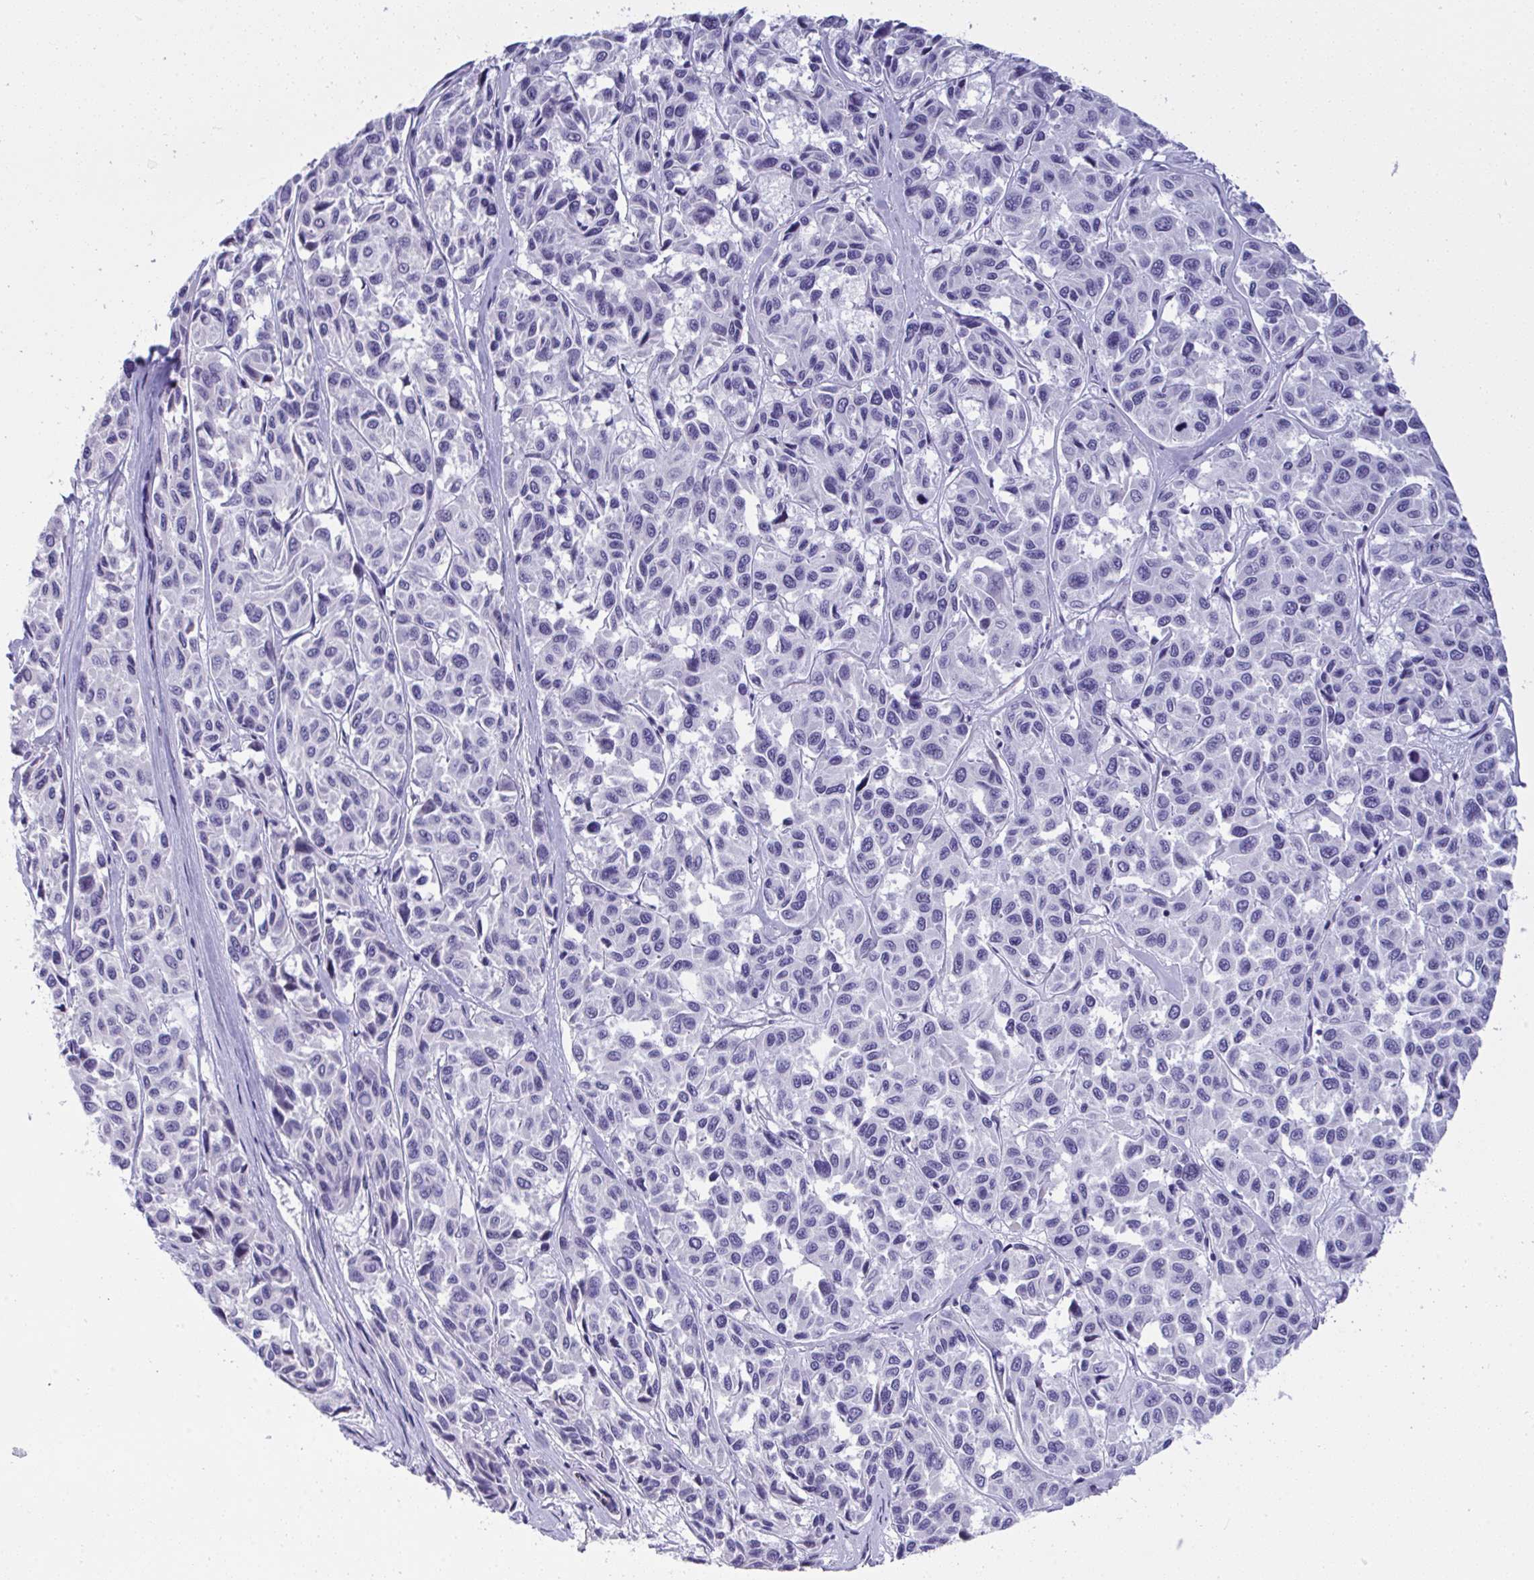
{"staining": {"intensity": "negative", "quantity": "none", "location": "none"}, "tissue": "melanoma", "cell_type": "Tumor cells", "image_type": "cancer", "snomed": [{"axis": "morphology", "description": "Malignant melanoma, NOS"}, {"axis": "topography", "description": "Skin"}], "caption": "Photomicrograph shows no significant protein expression in tumor cells of melanoma.", "gene": "YBX2", "patient": {"sex": "female", "age": 66}}